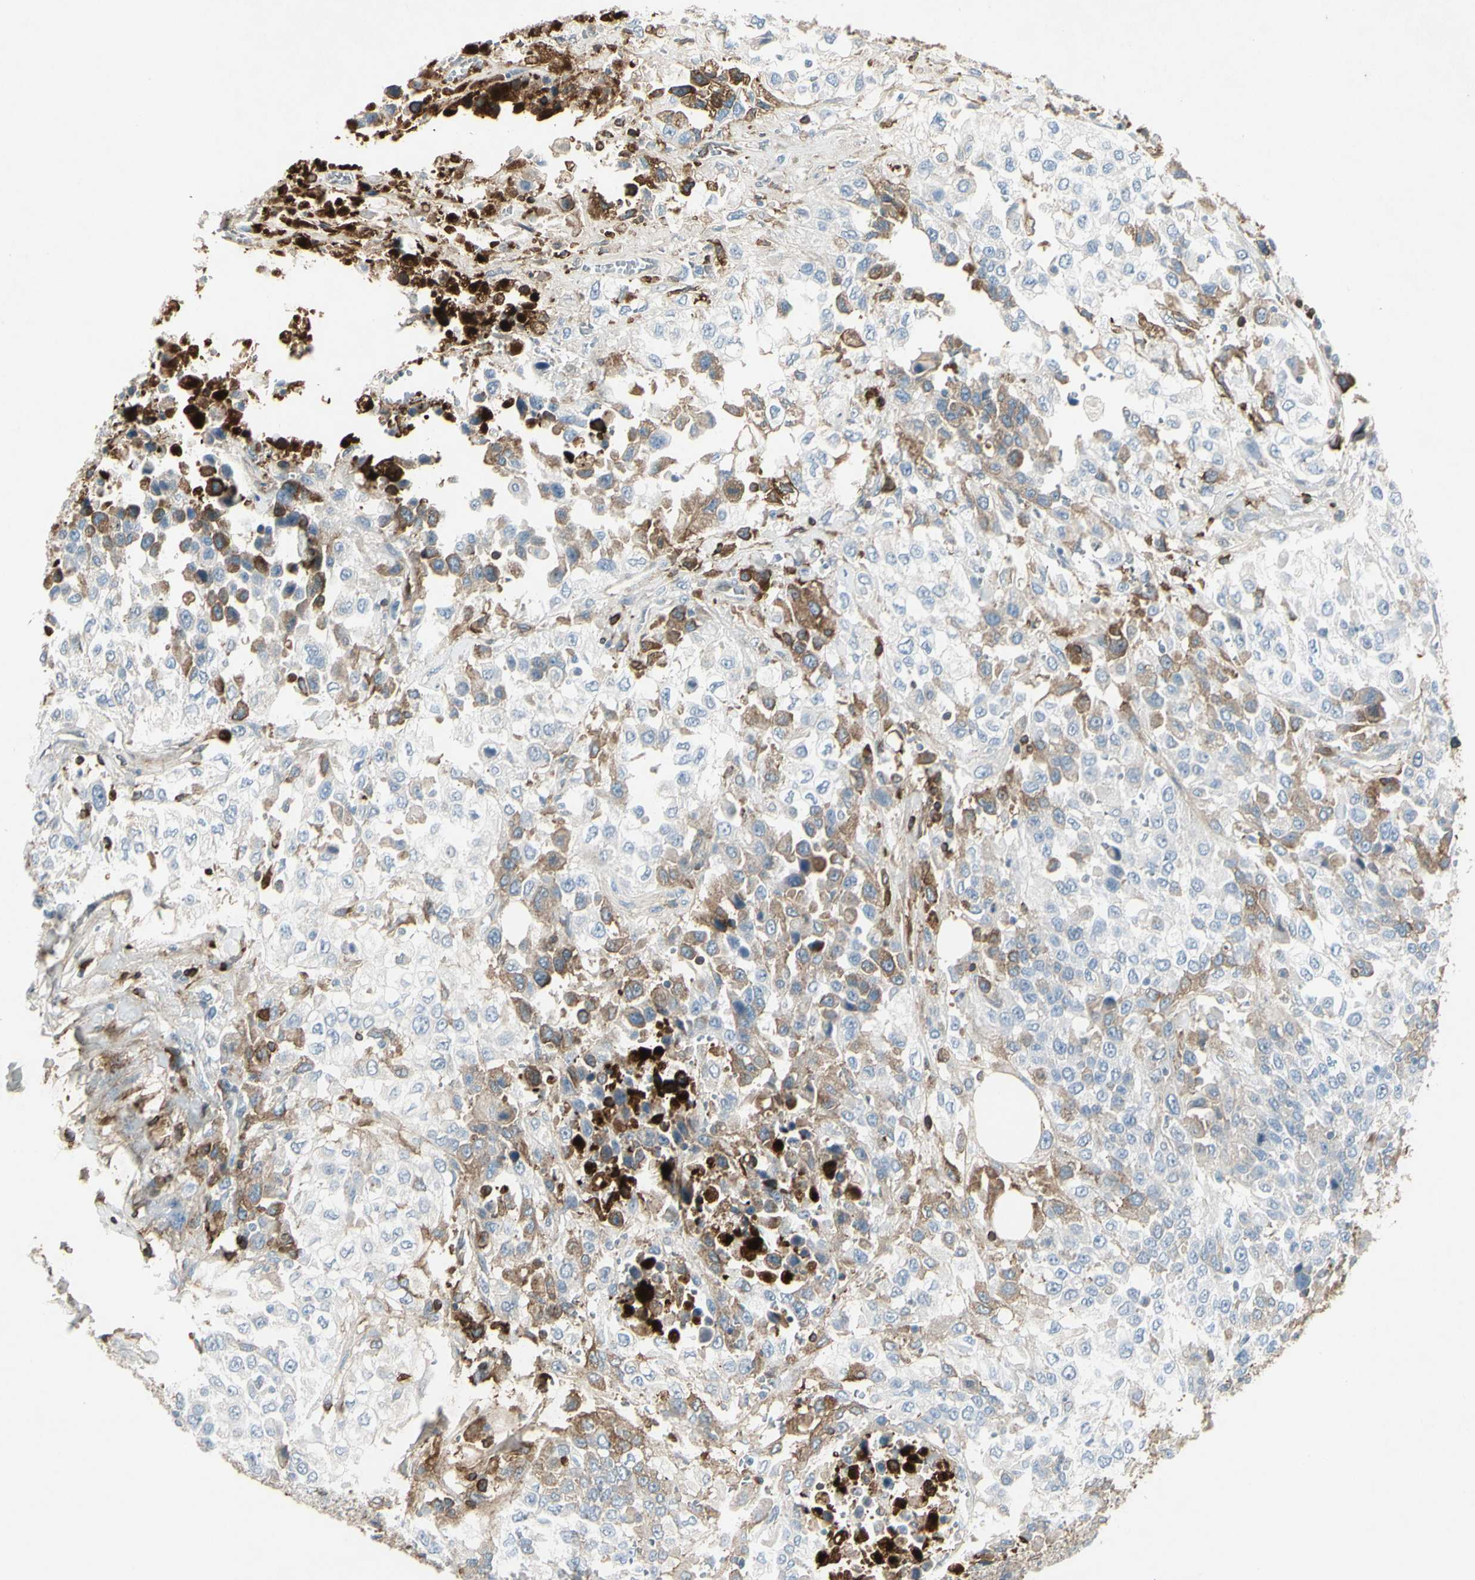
{"staining": {"intensity": "moderate", "quantity": "<25%", "location": "cytoplasmic/membranous"}, "tissue": "urothelial cancer", "cell_type": "Tumor cells", "image_type": "cancer", "snomed": [{"axis": "morphology", "description": "Urothelial carcinoma, High grade"}, {"axis": "topography", "description": "Urinary bladder"}], "caption": "High-grade urothelial carcinoma stained for a protein exhibits moderate cytoplasmic/membranous positivity in tumor cells.", "gene": "IGHM", "patient": {"sex": "female", "age": 80}}